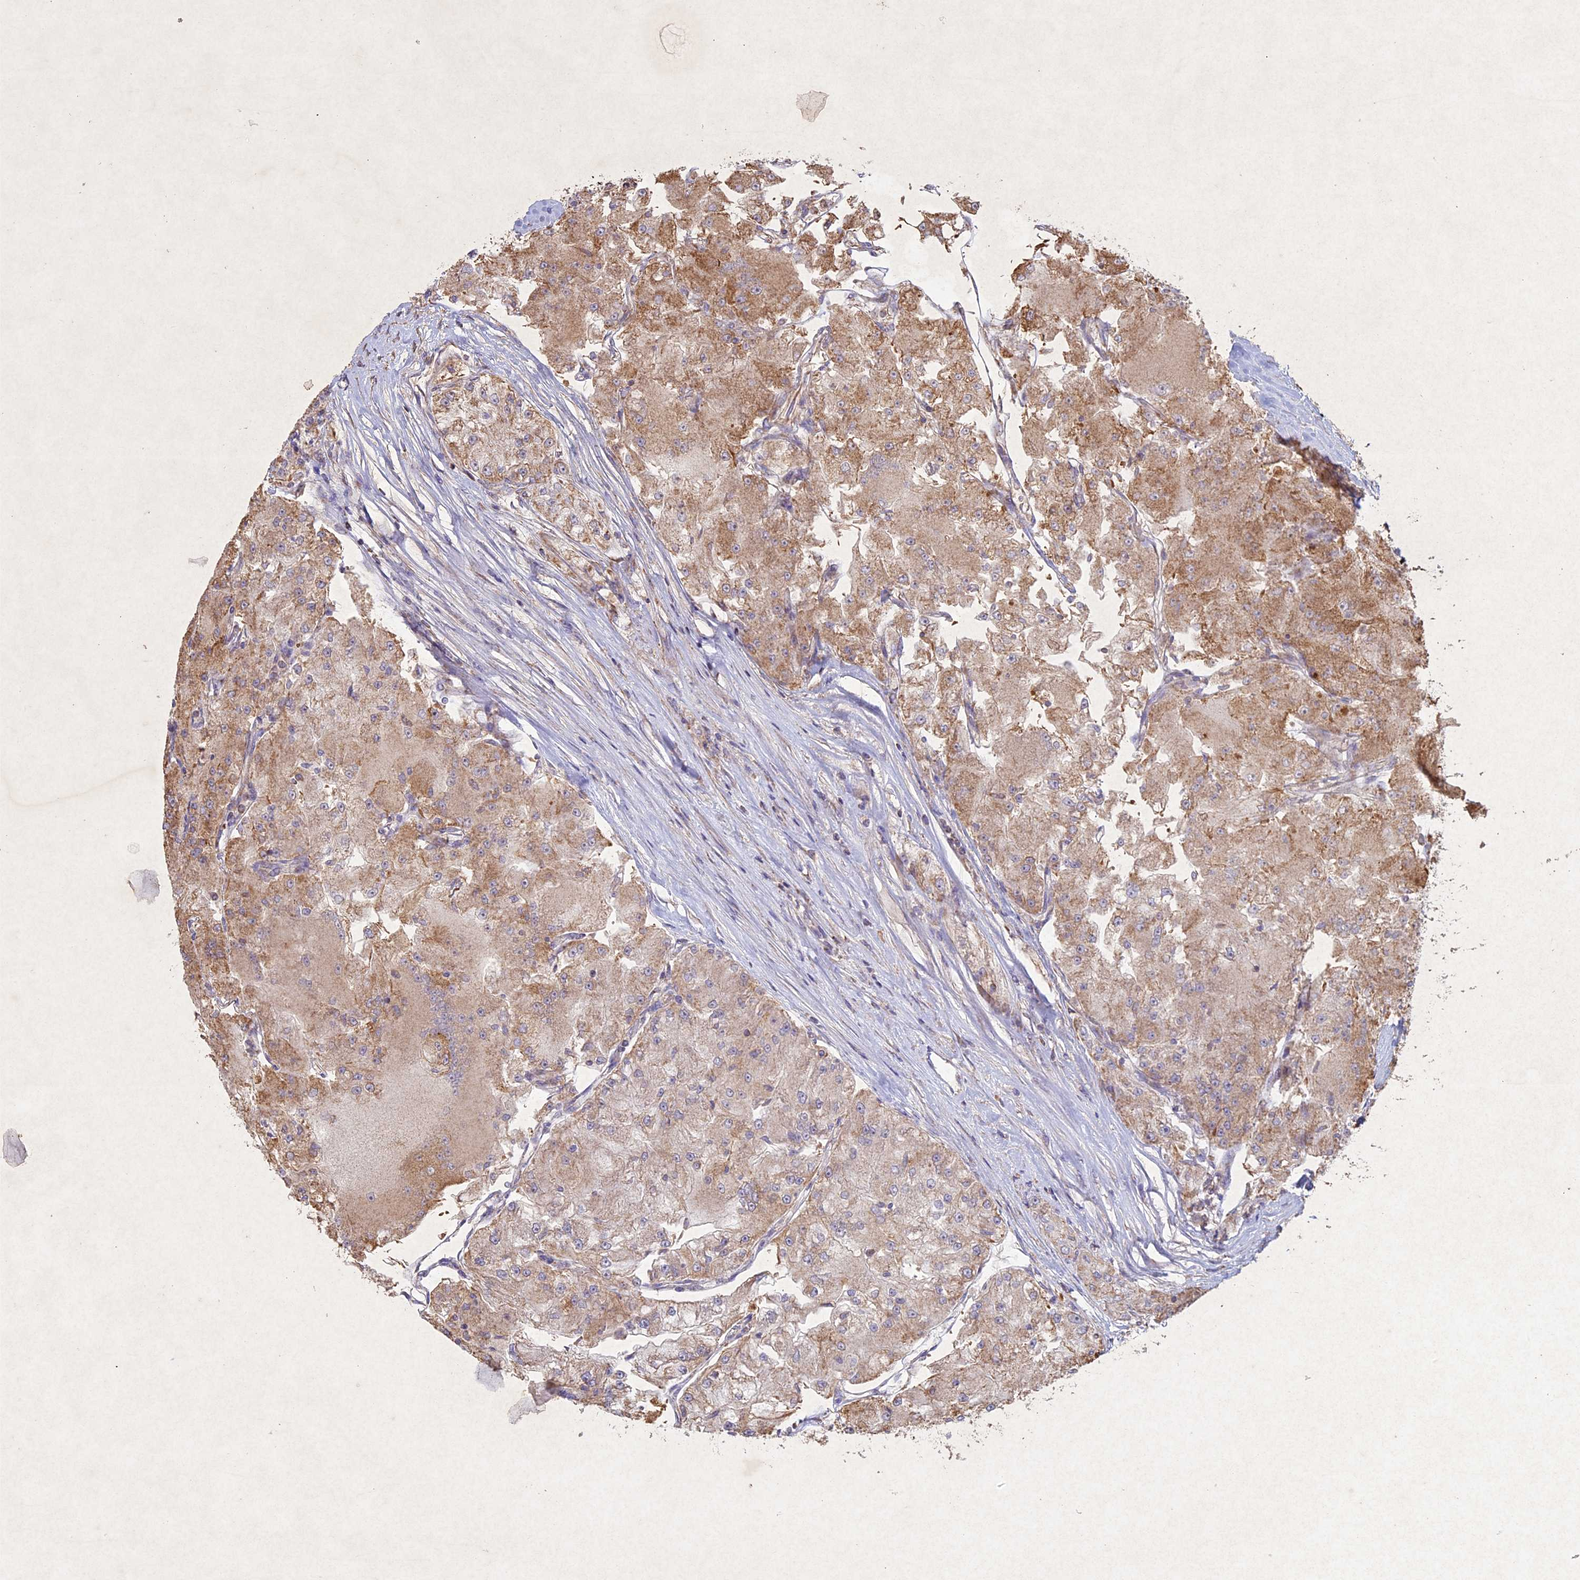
{"staining": {"intensity": "moderate", "quantity": "25%-75%", "location": "cytoplasmic/membranous"}, "tissue": "renal cancer", "cell_type": "Tumor cells", "image_type": "cancer", "snomed": [{"axis": "morphology", "description": "Adenocarcinoma, NOS"}, {"axis": "topography", "description": "Kidney"}], "caption": "Immunohistochemistry (IHC) (DAB (3,3'-diaminobenzidine)) staining of human renal adenocarcinoma exhibits moderate cytoplasmic/membranous protein expression in about 25%-75% of tumor cells.", "gene": "CIAO2B", "patient": {"sex": "female", "age": 72}}